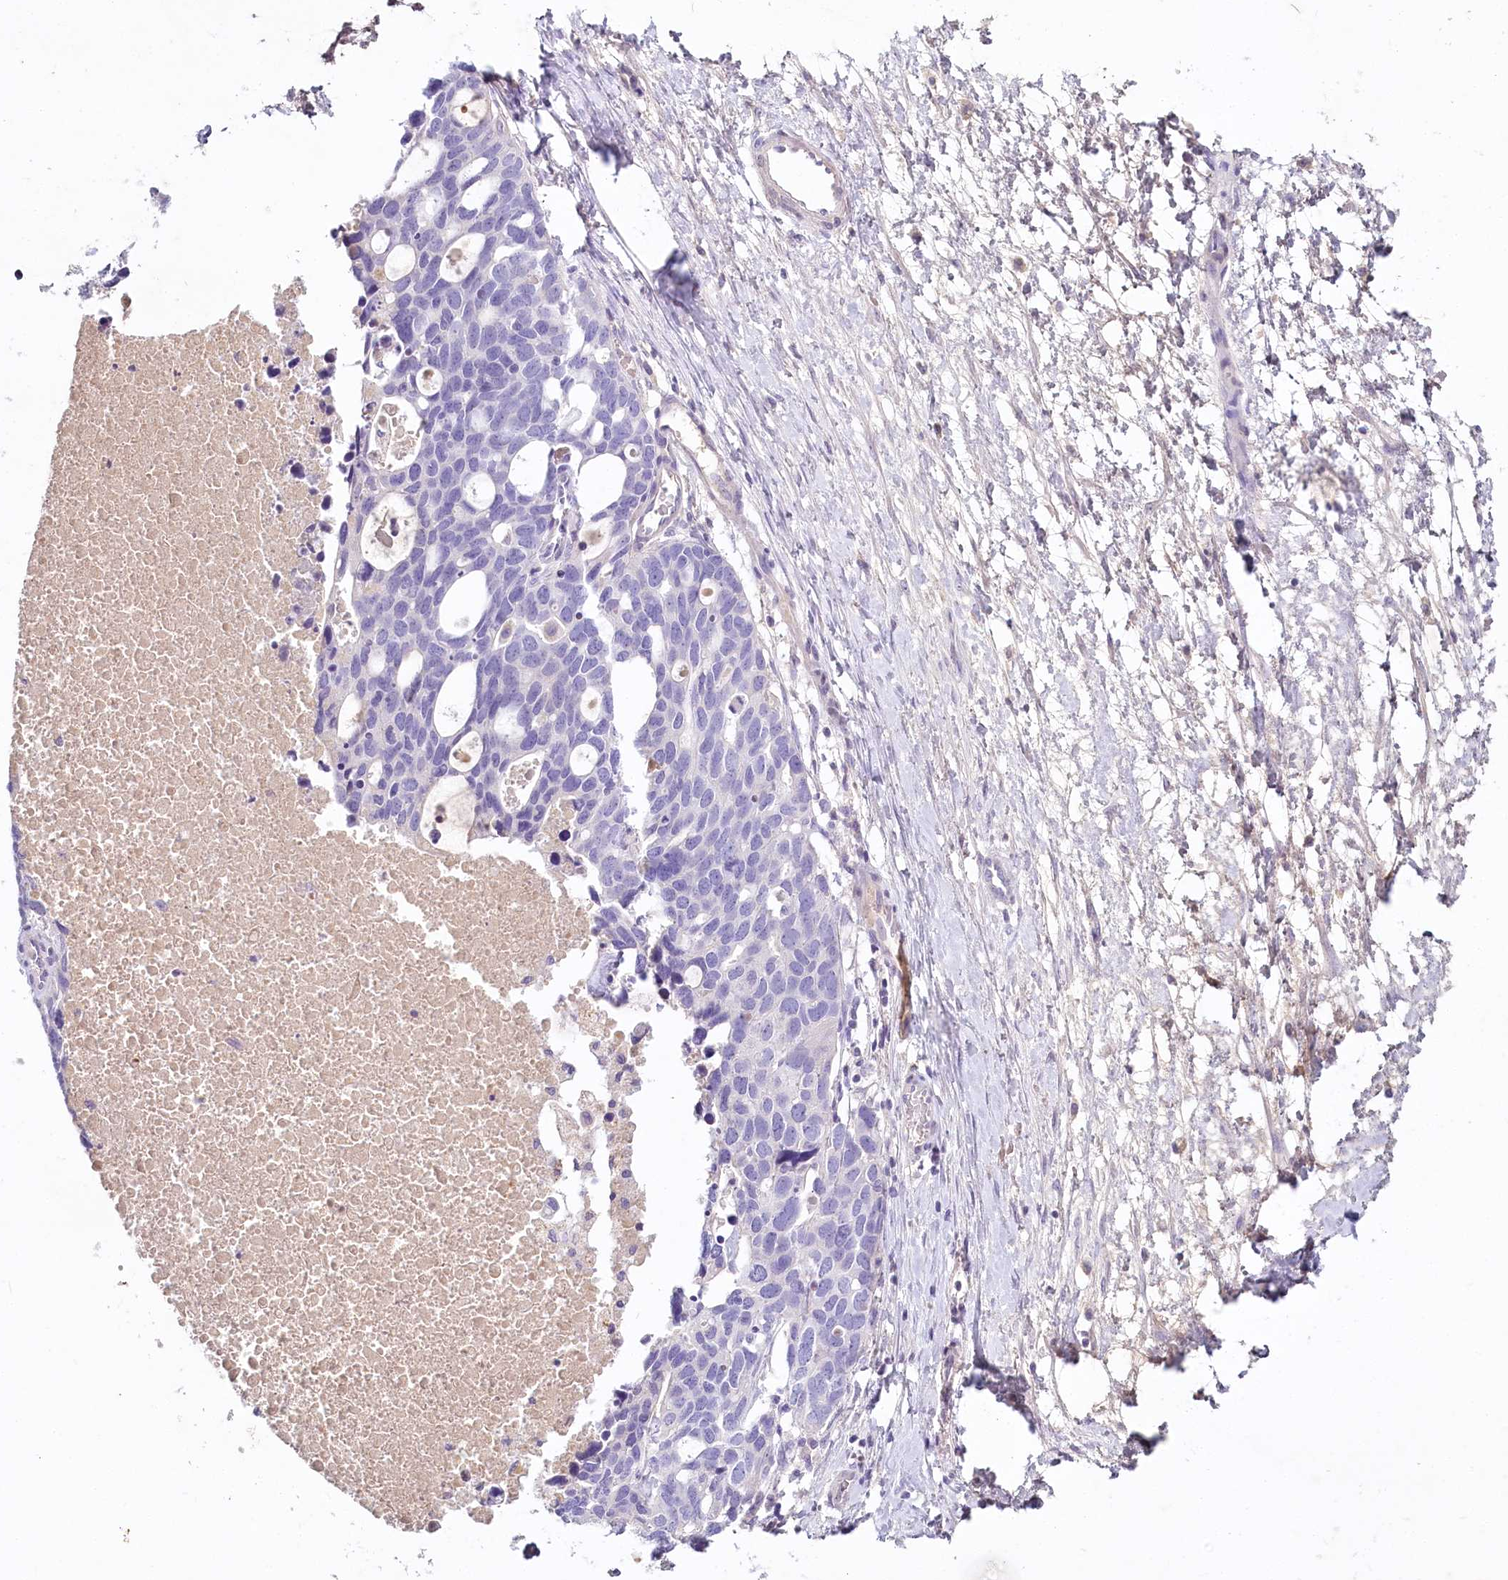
{"staining": {"intensity": "negative", "quantity": "none", "location": "none"}, "tissue": "ovarian cancer", "cell_type": "Tumor cells", "image_type": "cancer", "snomed": [{"axis": "morphology", "description": "Cystadenocarcinoma, serous, NOS"}, {"axis": "topography", "description": "Ovary"}], "caption": "The photomicrograph reveals no staining of tumor cells in ovarian serous cystadenocarcinoma.", "gene": "HPD", "patient": {"sex": "female", "age": 54}}